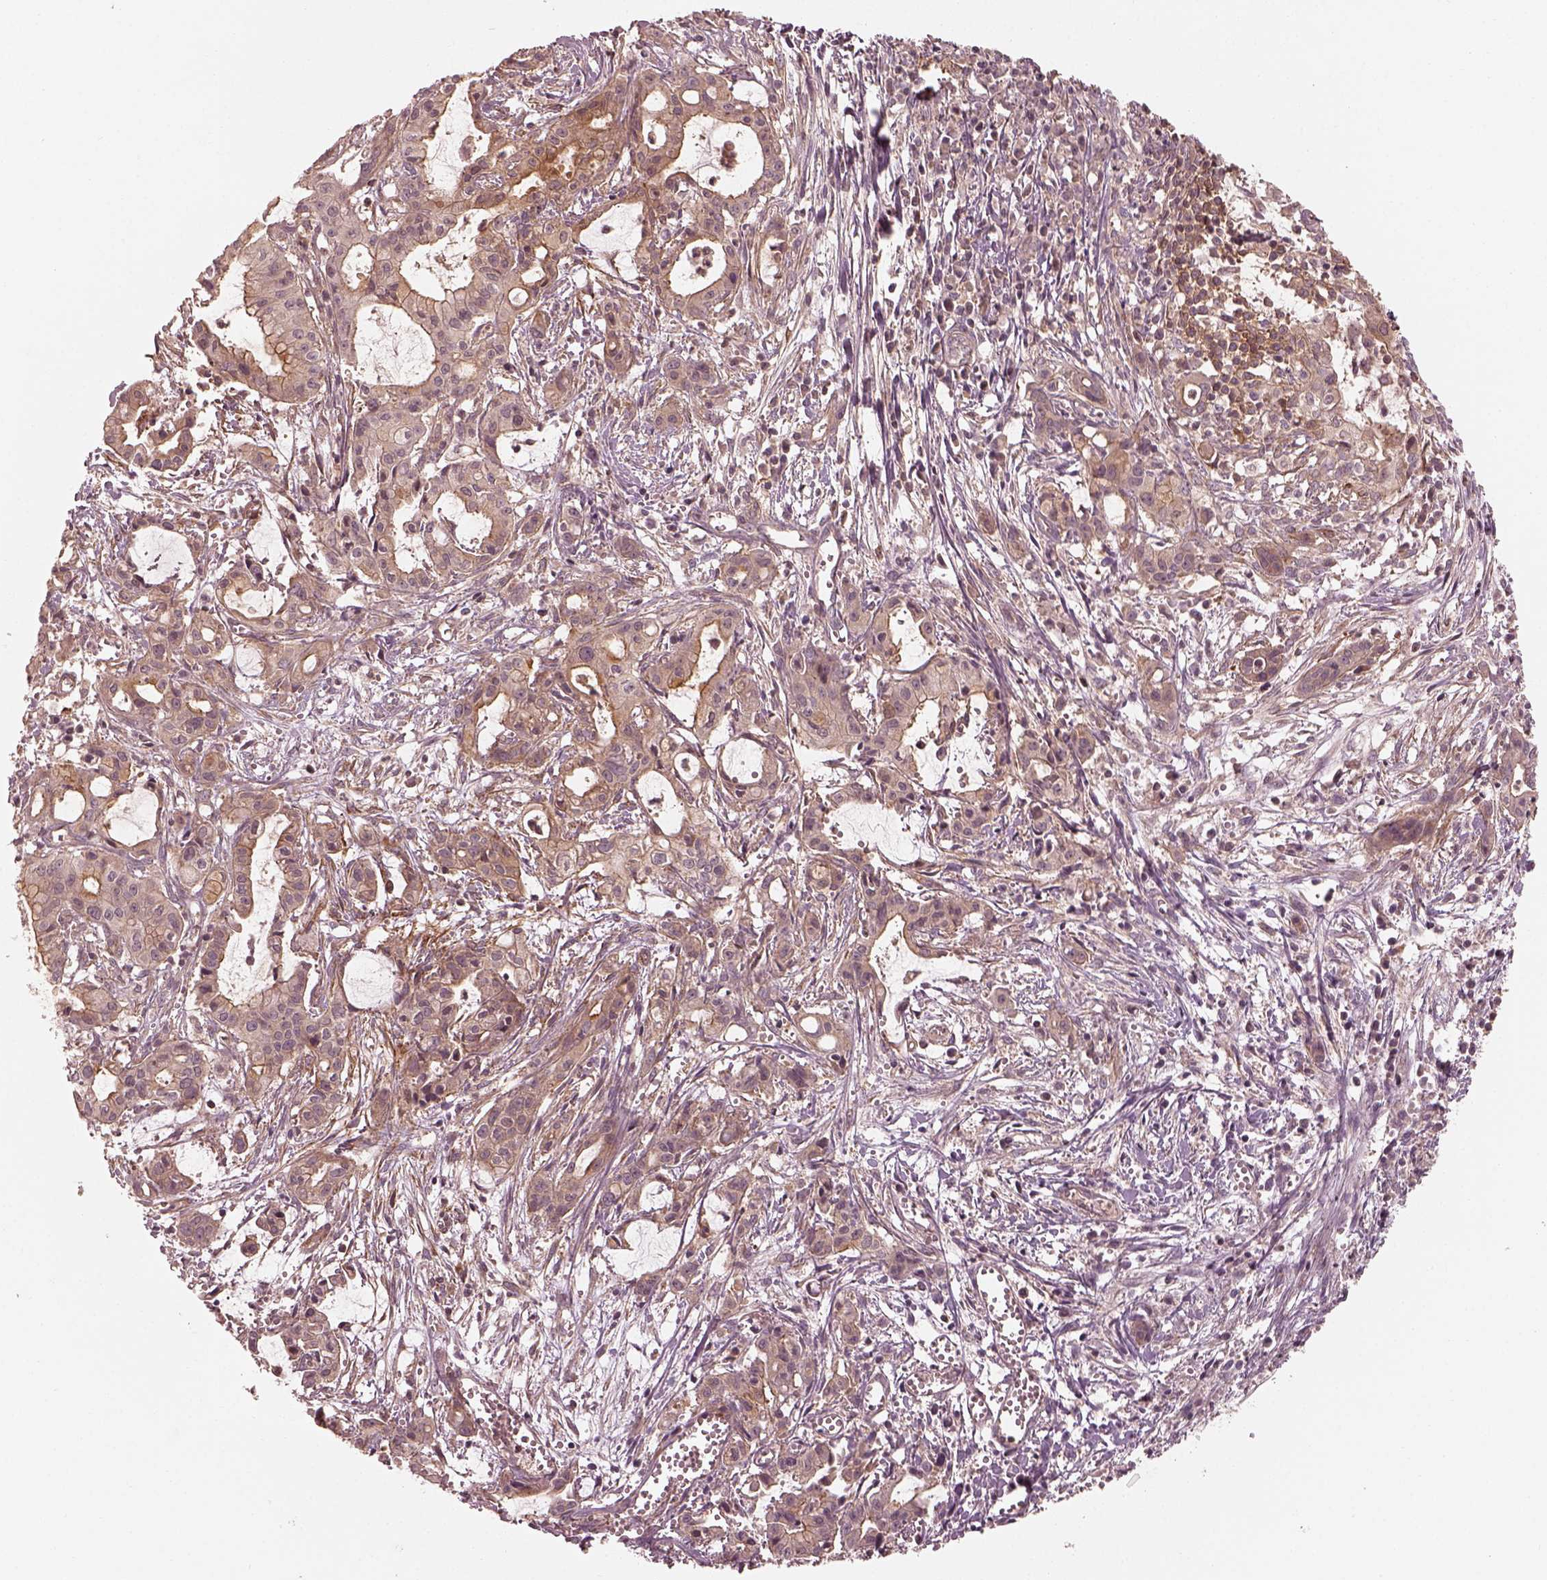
{"staining": {"intensity": "strong", "quantity": "<25%", "location": "cytoplasmic/membranous"}, "tissue": "pancreatic cancer", "cell_type": "Tumor cells", "image_type": "cancer", "snomed": [{"axis": "morphology", "description": "Adenocarcinoma, NOS"}, {"axis": "topography", "description": "Pancreas"}], "caption": "About <25% of tumor cells in human adenocarcinoma (pancreatic) demonstrate strong cytoplasmic/membranous protein positivity as visualized by brown immunohistochemical staining.", "gene": "FAM107B", "patient": {"sex": "male", "age": 48}}